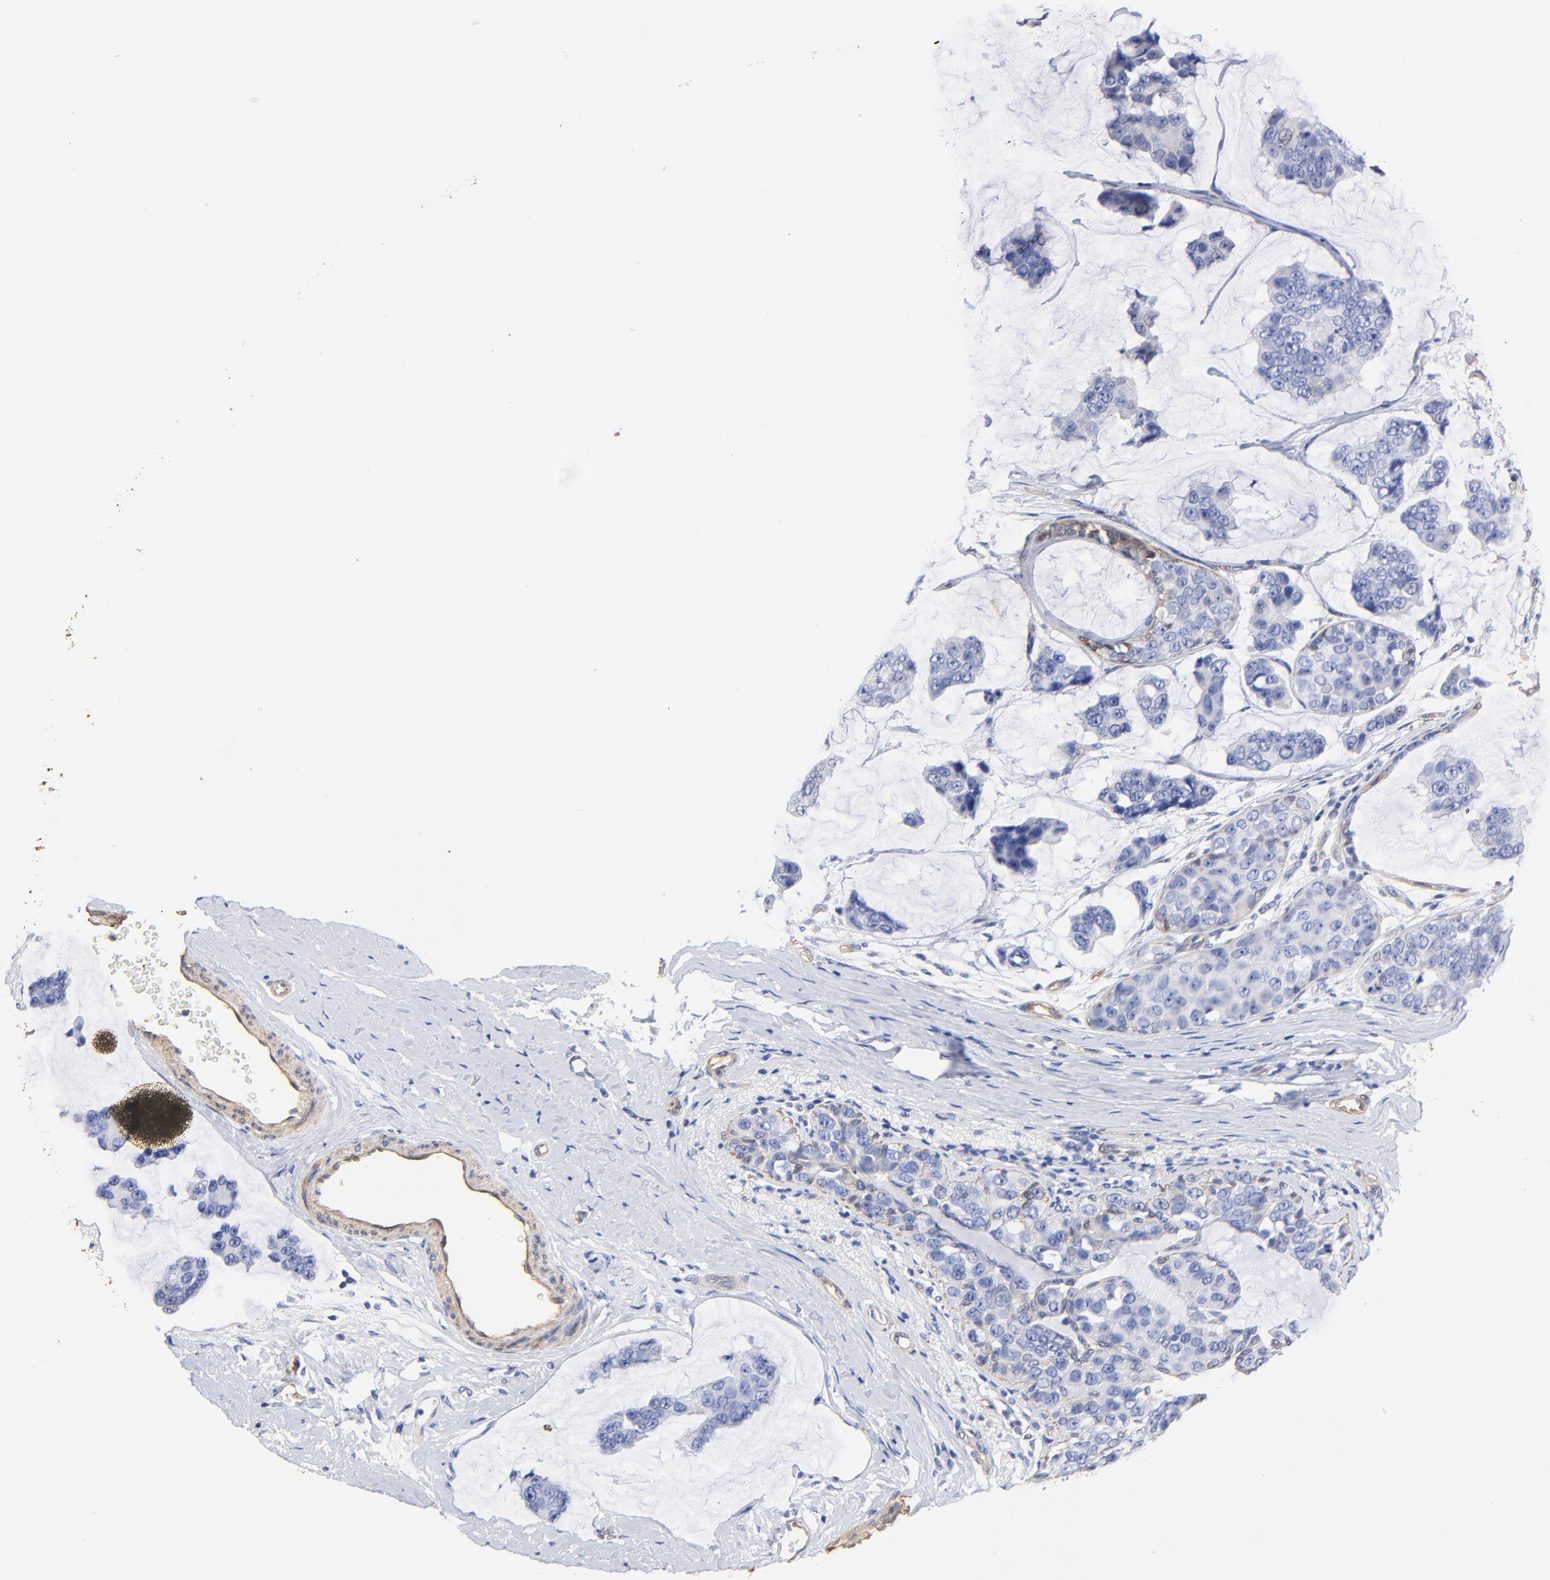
{"staining": {"intensity": "negative", "quantity": "none", "location": "none"}, "tissue": "breast cancer", "cell_type": "Tumor cells", "image_type": "cancer", "snomed": [{"axis": "morphology", "description": "Normal tissue, NOS"}, {"axis": "morphology", "description": "Duct carcinoma"}, {"axis": "topography", "description": "Breast"}], "caption": "Breast cancer was stained to show a protein in brown. There is no significant staining in tumor cells.", "gene": "TAGLN2", "patient": {"sex": "female", "age": 50}}